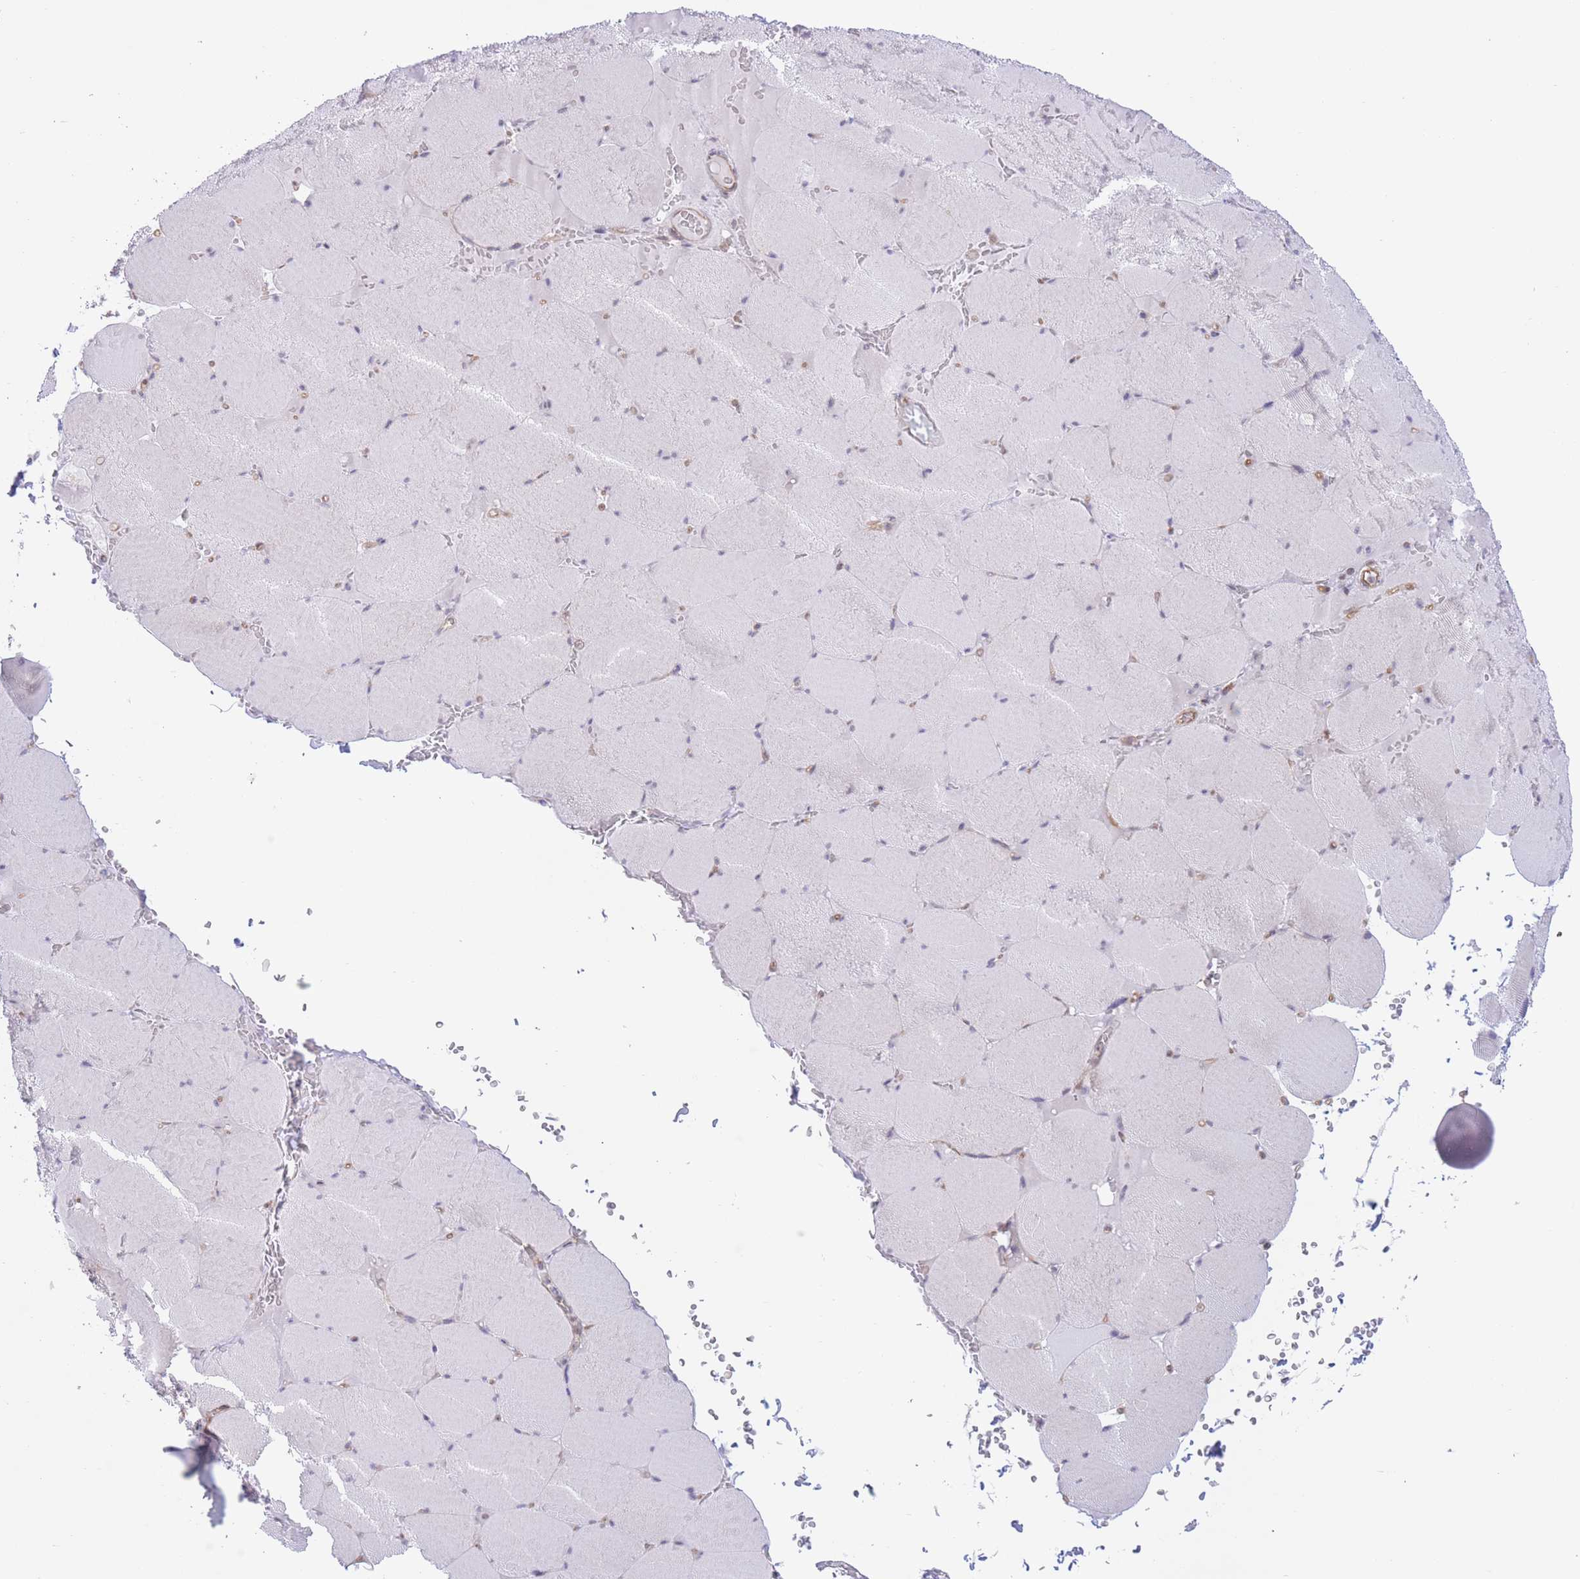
{"staining": {"intensity": "negative", "quantity": "none", "location": "none"}, "tissue": "skeletal muscle", "cell_type": "Myocytes", "image_type": "normal", "snomed": [{"axis": "morphology", "description": "Normal tissue, NOS"}, {"axis": "topography", "description": "Skeletal muscle"}, {"axis": "topography", "description": "Head-Neck"}], "caption": "IHC image of unremarkable skeletal muscle: skeletal muscle stained with DAB (3,3'-diaminobenzidine) exhibits no significant protein expression in myocytes.", "gene": "MRPS31", "patient": {"sex": "male", "age": 66}}